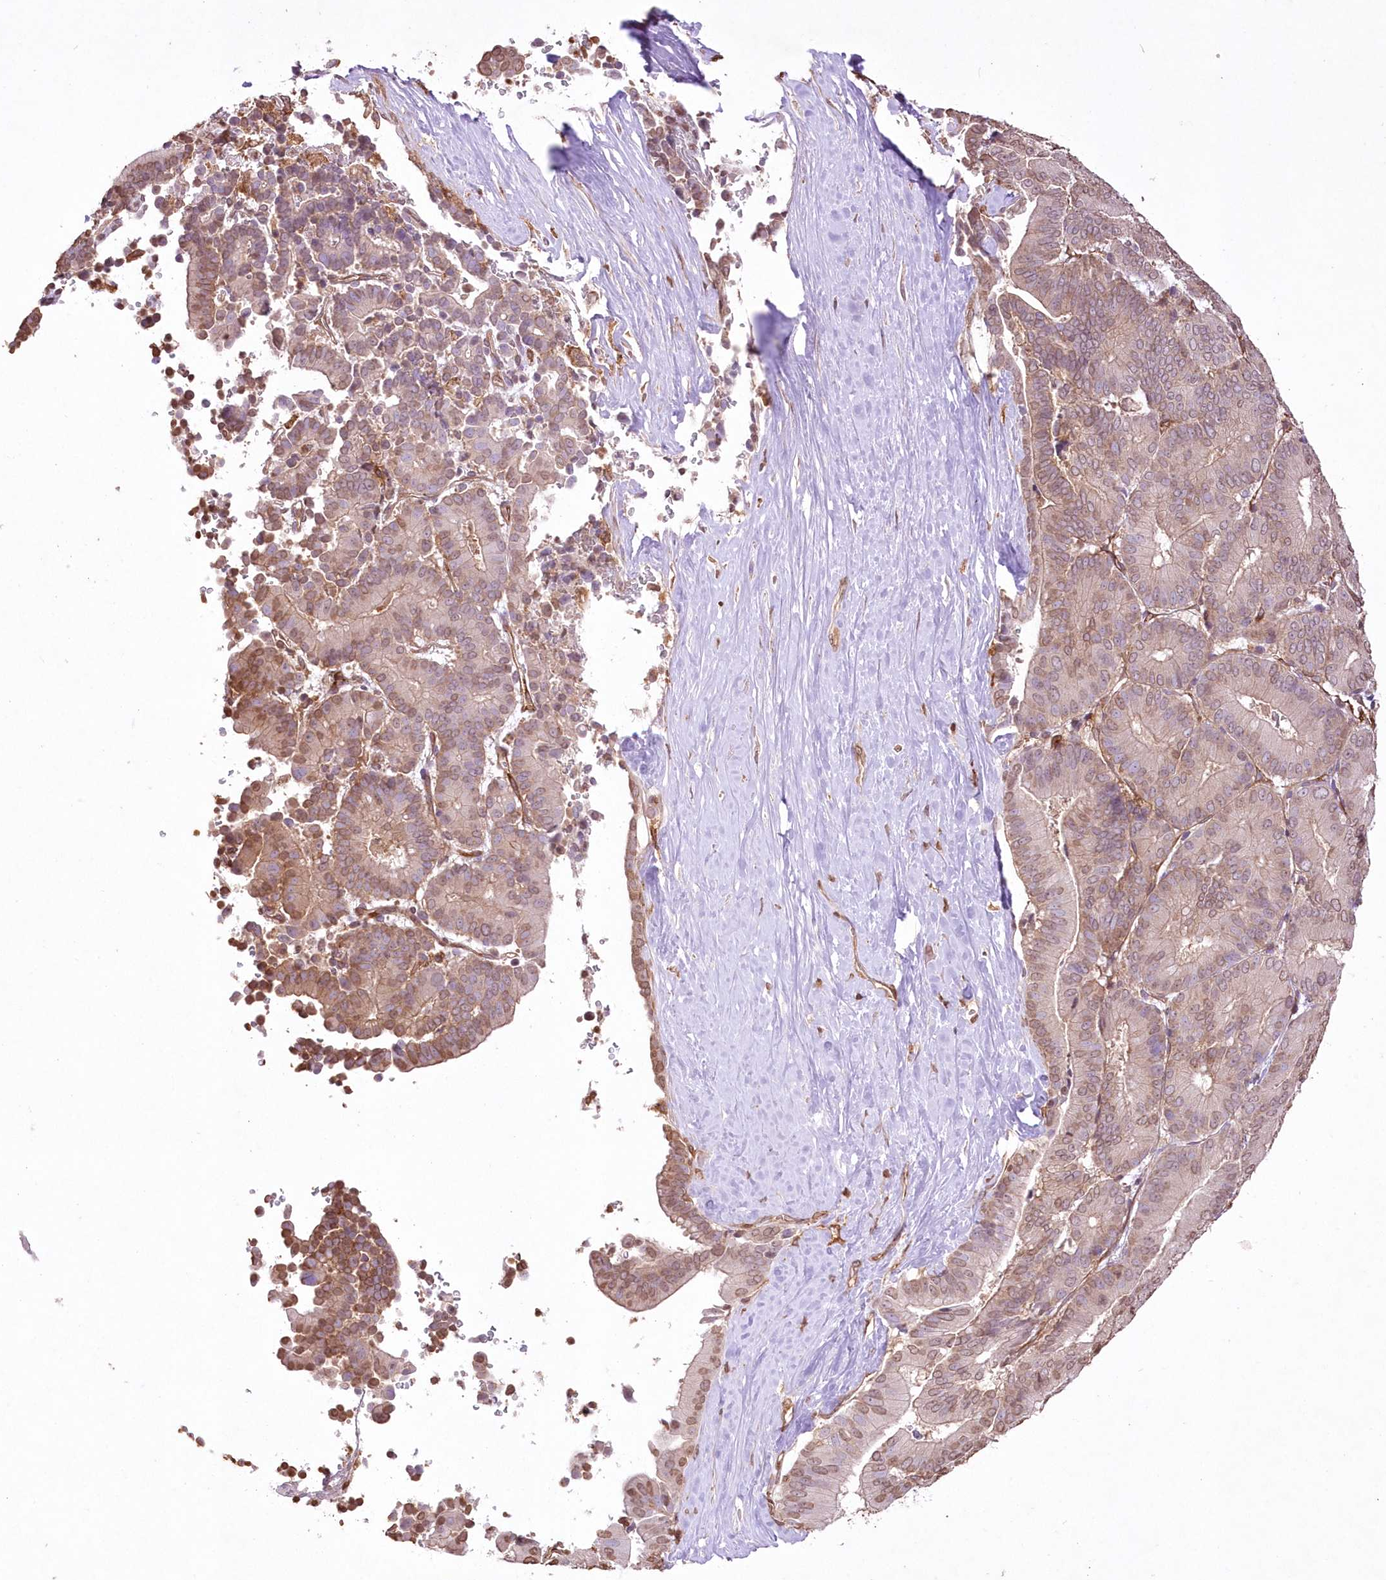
{"staining": {"intensity": "moderate", "quantity": ">75%", "location": "cytoplasmic/membranous,nuclear"}, "tissue": "liver cancer", "cell_type": "Tumor cells", "image_type": "cancer", "snomed": [{"axis": "morphology", "description": "Cholangiocarcinoma"}, {"axis": "topography", "description": "Liver"}], "caption": "Liver cancer tissue displays moderate cytoplasmic/membranous and nuclear staining in approximately >75% of tumor cells, visualized by immunohistochemistry.", "gene": "FCHO2", "patient": {"sex": "female", "age": 75}}